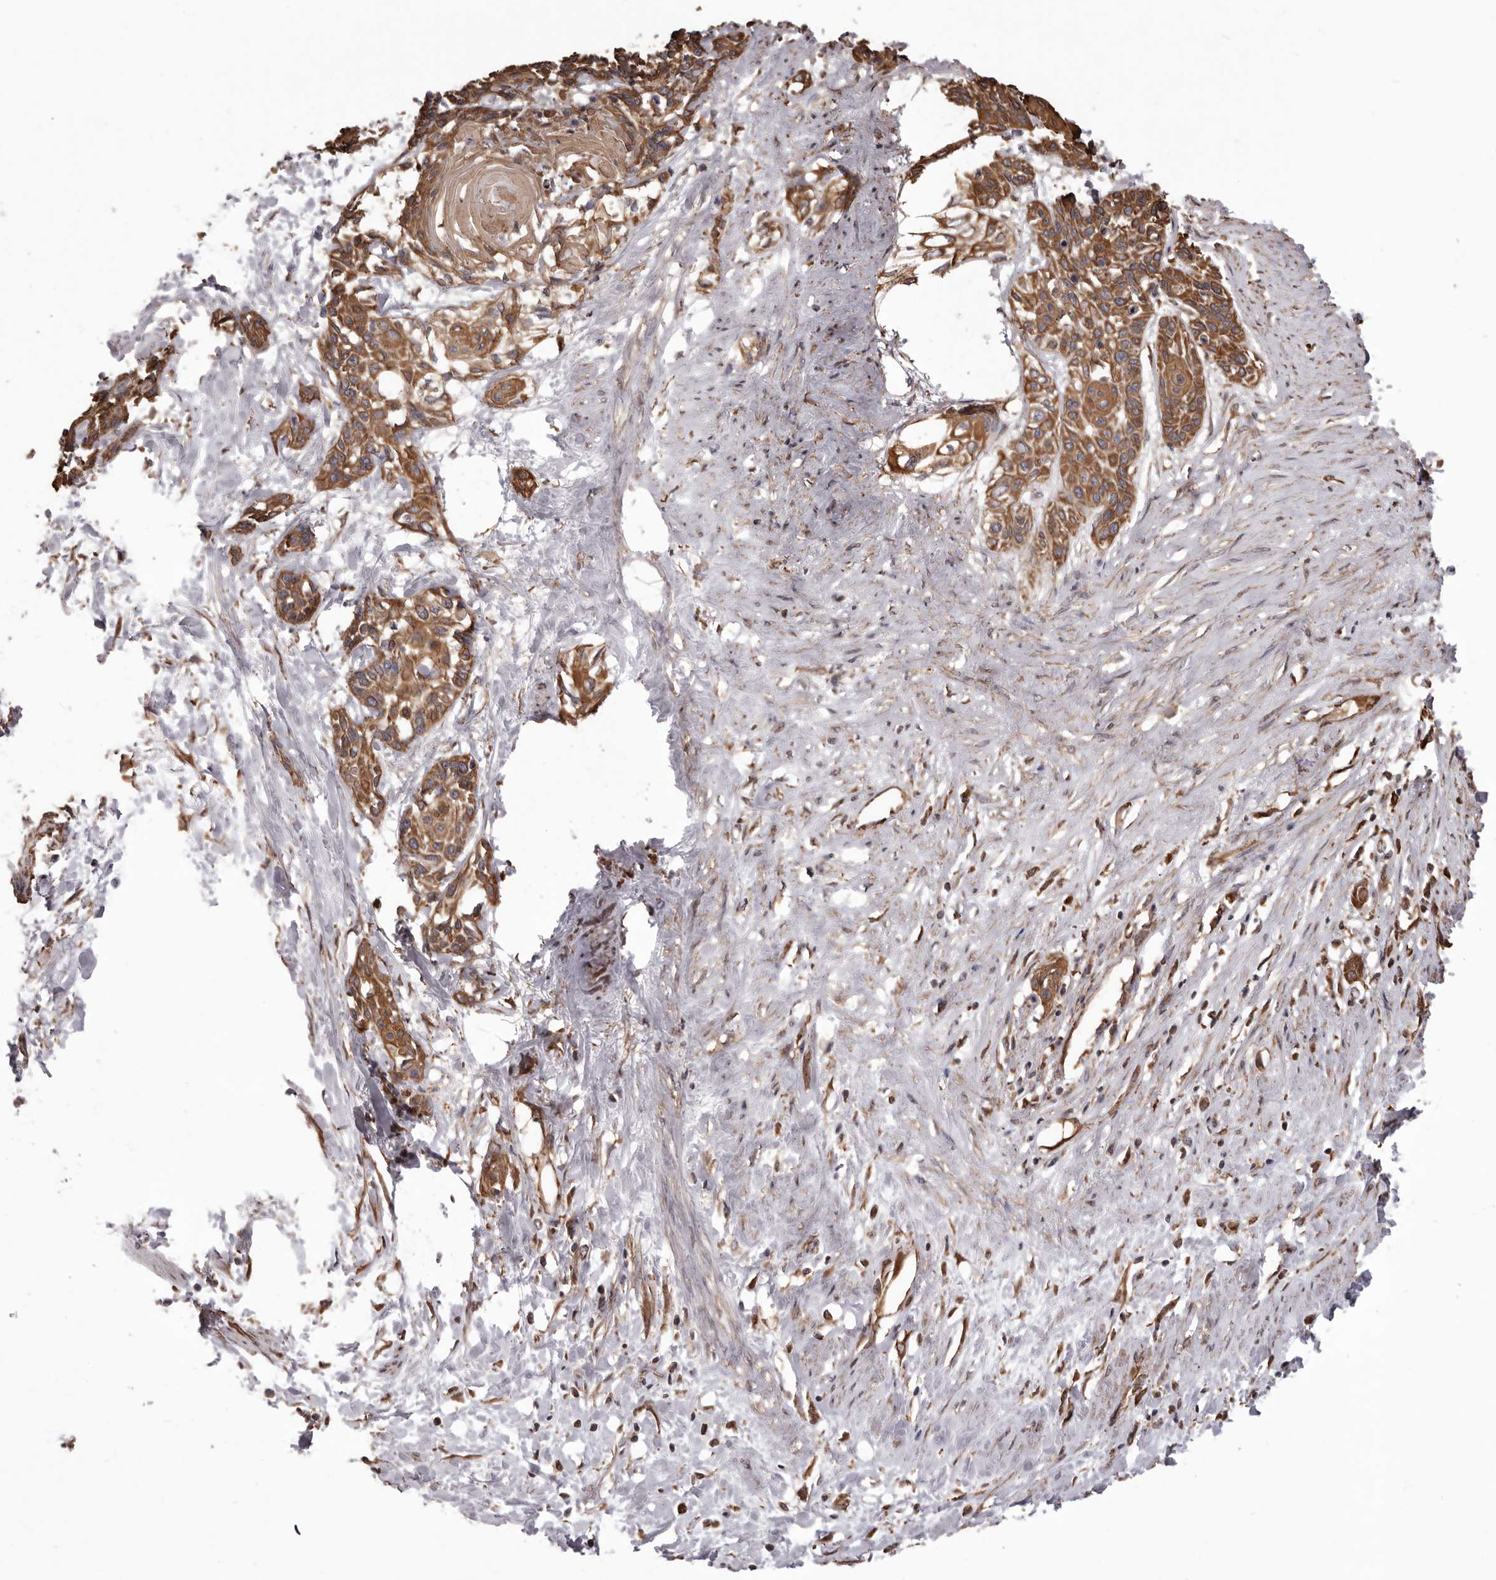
{"staining": {"intensity": "moderate", "quantity": ">75%", "location": "cytoplasmic/membranous"}, "tissue": "cervical cancer", "cell_type": "Tumor cells", "image_type": "cancer", "snomed": [{"axis": "morphology", "description": "Squamous cell carcinoma, NOS"}, {"axis": "topography", "description": "Cervix"}], "caption": "Tumor cells display medium levels of moderate cytoplasmic/membranous staining in approximately >75% of cells in human cervical cancer (squamous cell carcinoma).", "gene": "CEP104", "patient": {"sex": "female", "age": 57}}